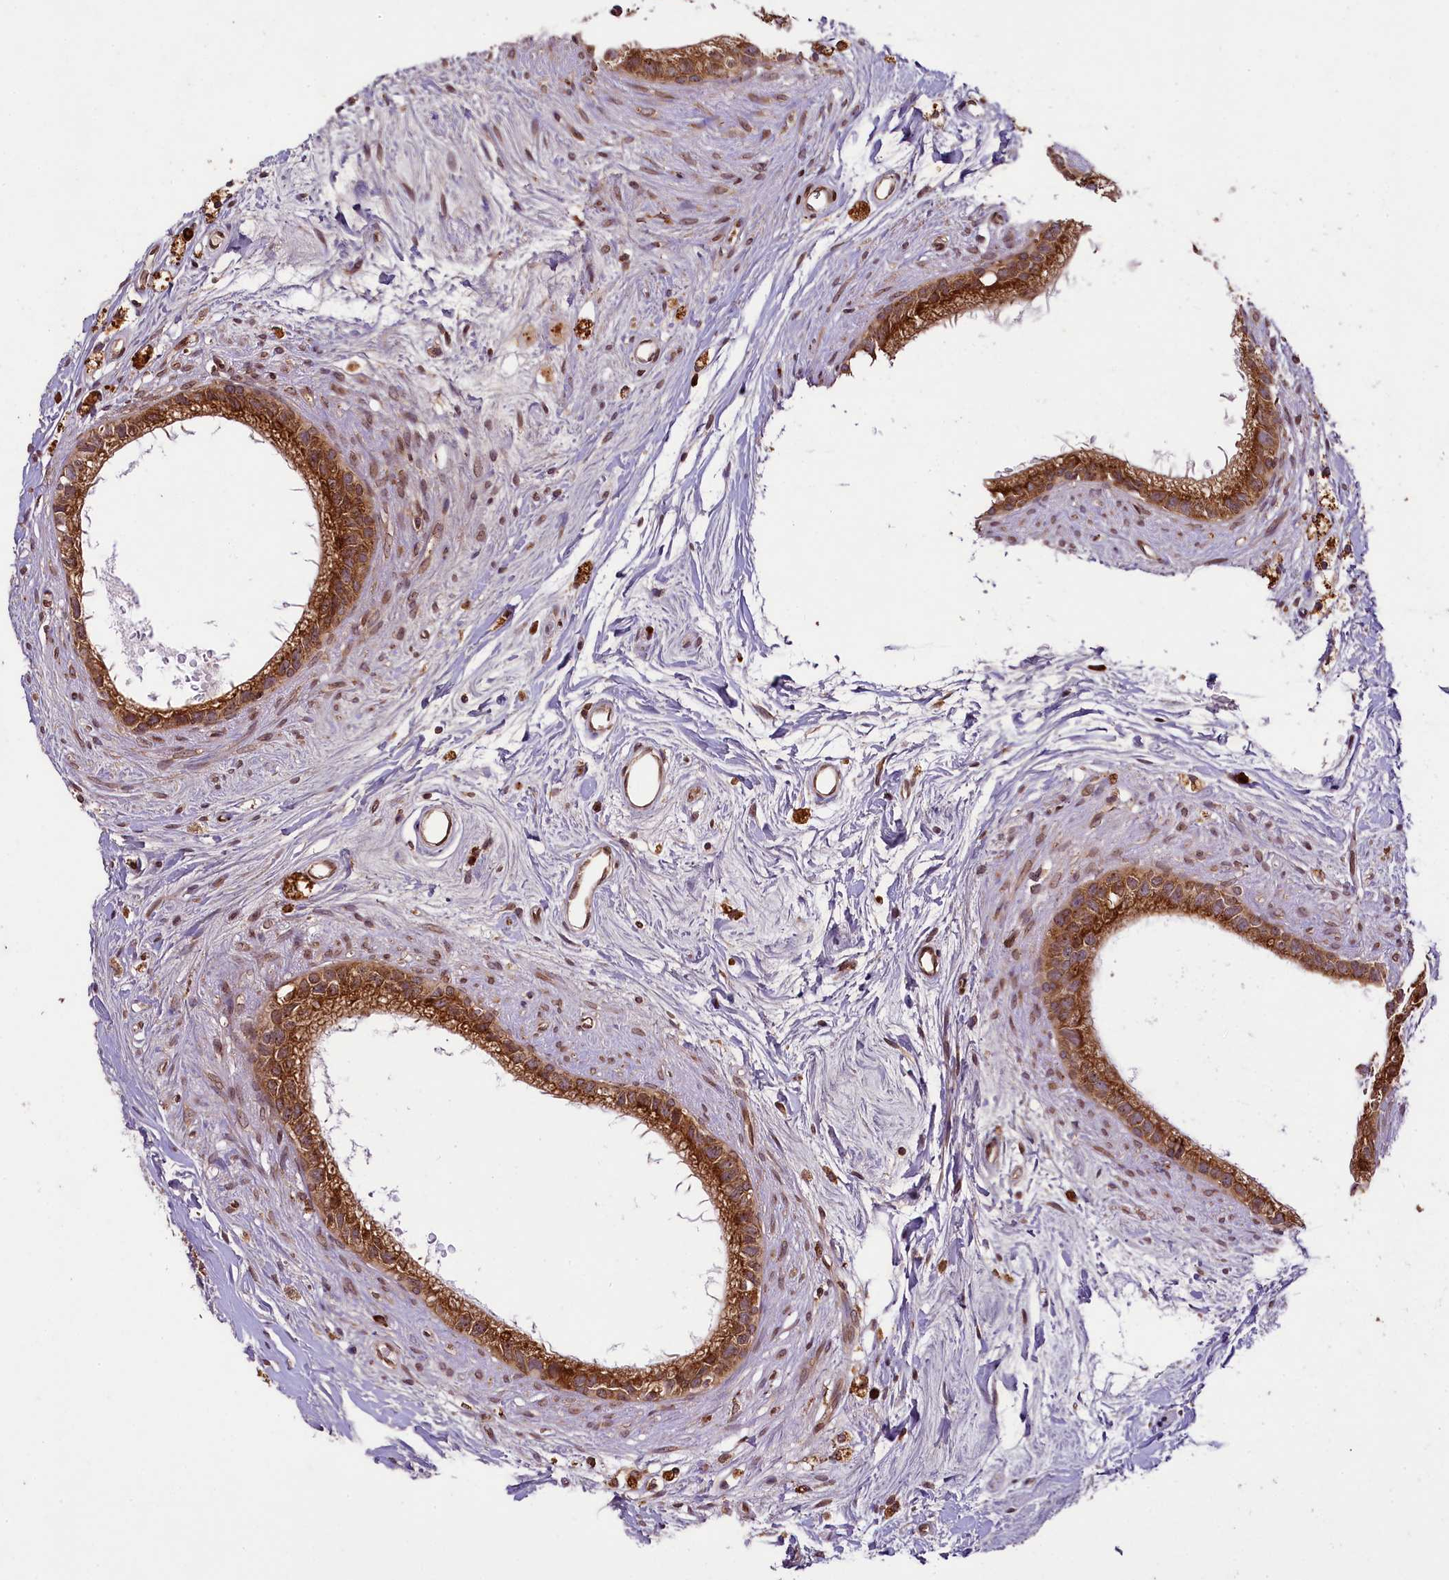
{"staining": {"intensity": "strong", "quantity": ">75%", "location": "cytoplasmic/membranous"}, "tissue": "epididymis", "cell_type": "Glandular cells", "image_type": "normal", "snomed": [{"axis": "morphology", "description": "Normal tissue, NOS"}, {"axis": "topography", "description": "Epididymis"}], "caption": "The image shows a brown stain indicating the presence of a protein in the cytoplasmic/membranous of glandular cells in epididymis. The staining is performed using DAB brown chromogen to label protein expression. The nuclei are counter-stained blue using hematoxylin.", "gene": "LARP4", "patient": {"sex": "male", "age": 80}}